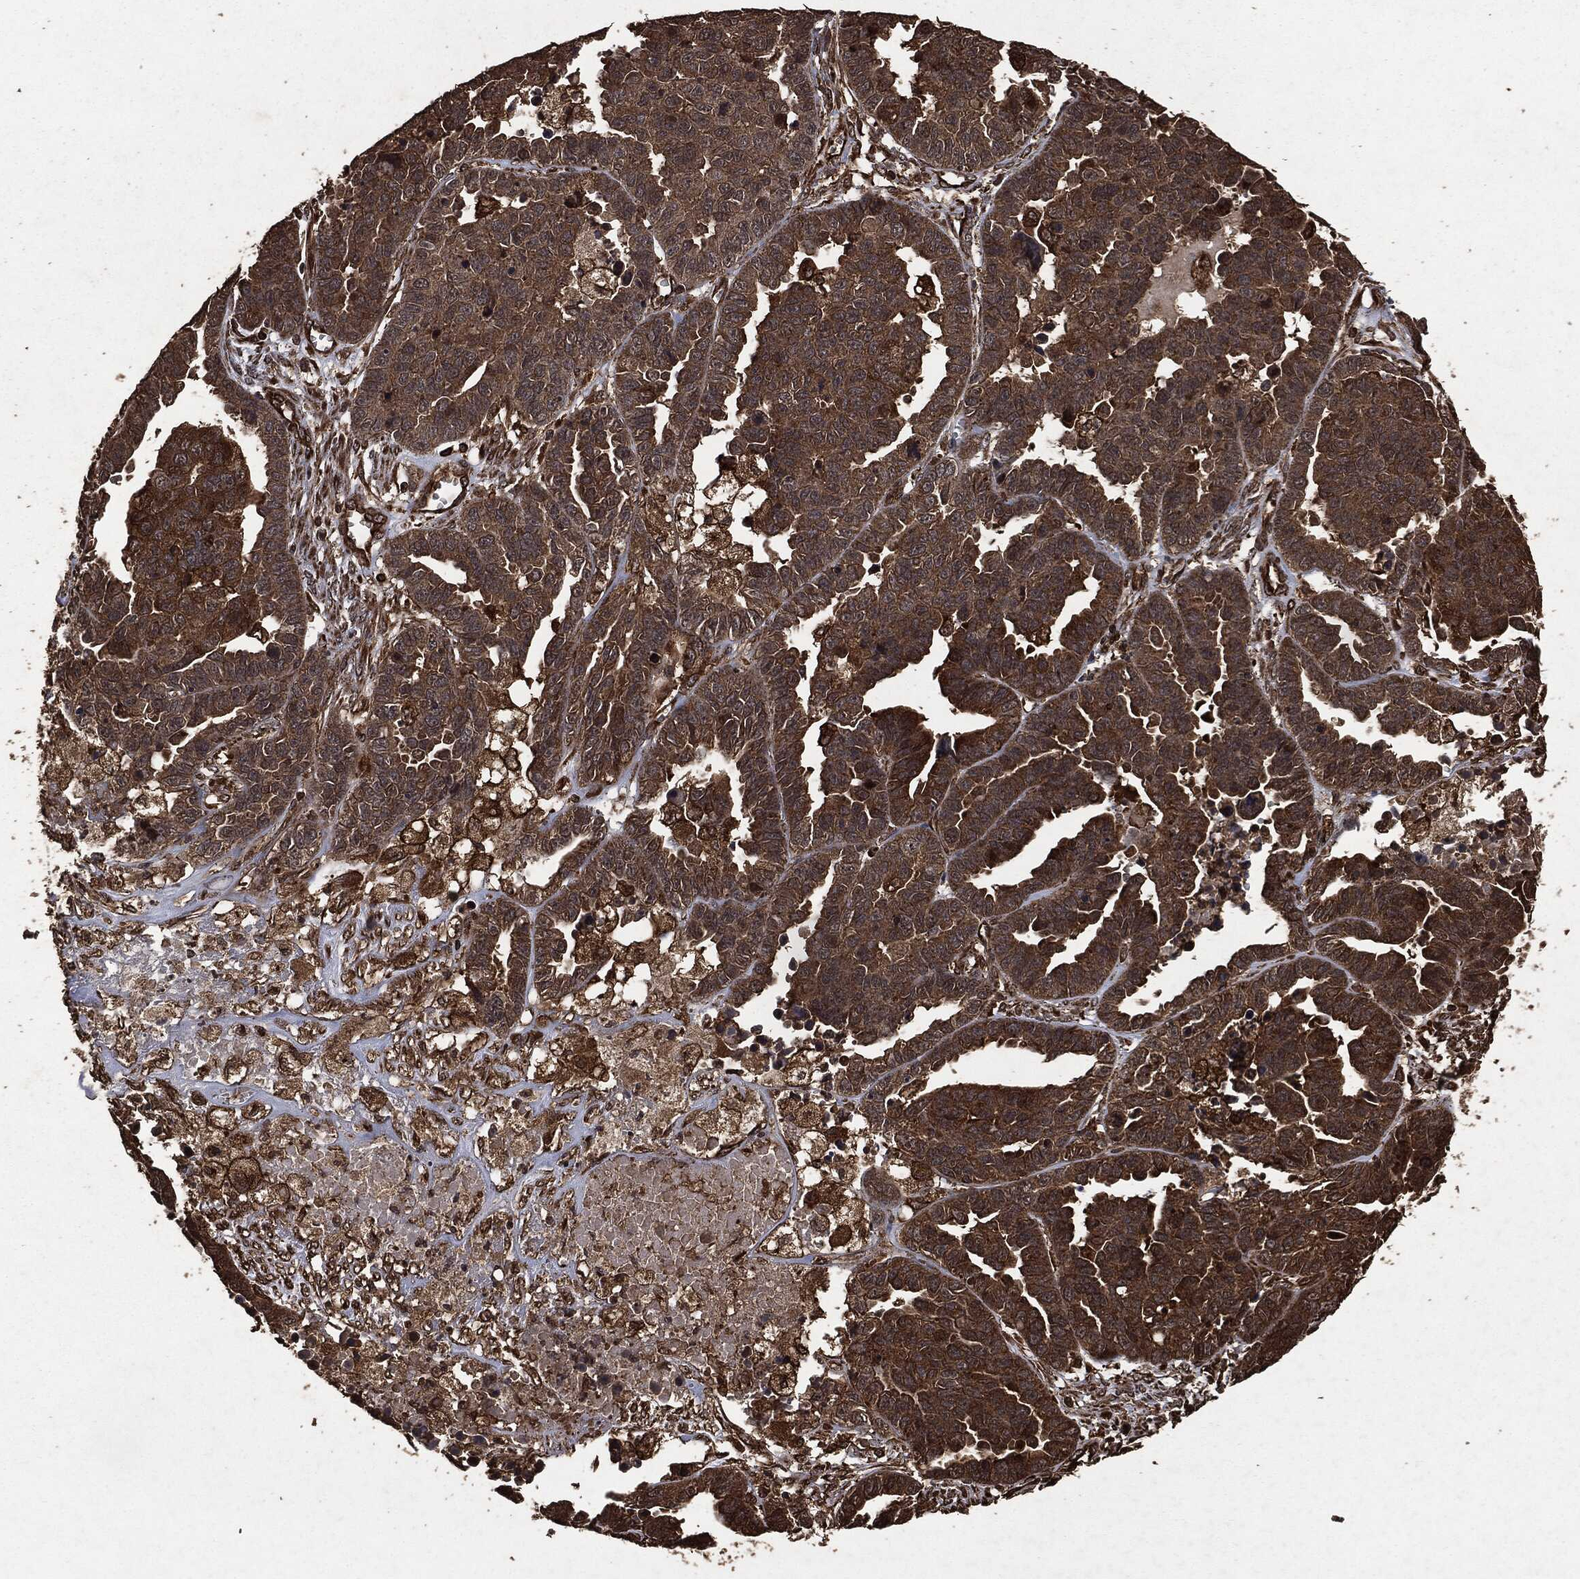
{"staining": {"intensity": "strong", "quantity": "25%-75%", "location": "cytoplasmic/membranous"}, "tissue": "ovarian cancer", "cell_type": "Tumor cells", "image_type": "cancer", "snomed": [{"axis": "morphology", "description": "Cystadenocarcinoma, serous, NOS"}, {"axis": "topography", "description": "Ovary"}], "caption": "Ovarian cancer was stained to show a protein in brown. There is high levels of strong cytoplasmic/membranous staining in approximately 25%-75% of tumor cells. Immunohistochemistry (ihc) stains the protein of interest in brown and the nuclei are stained blue.", "gene": "HRAS", "patient": {"sex": "female", "age": 87}}